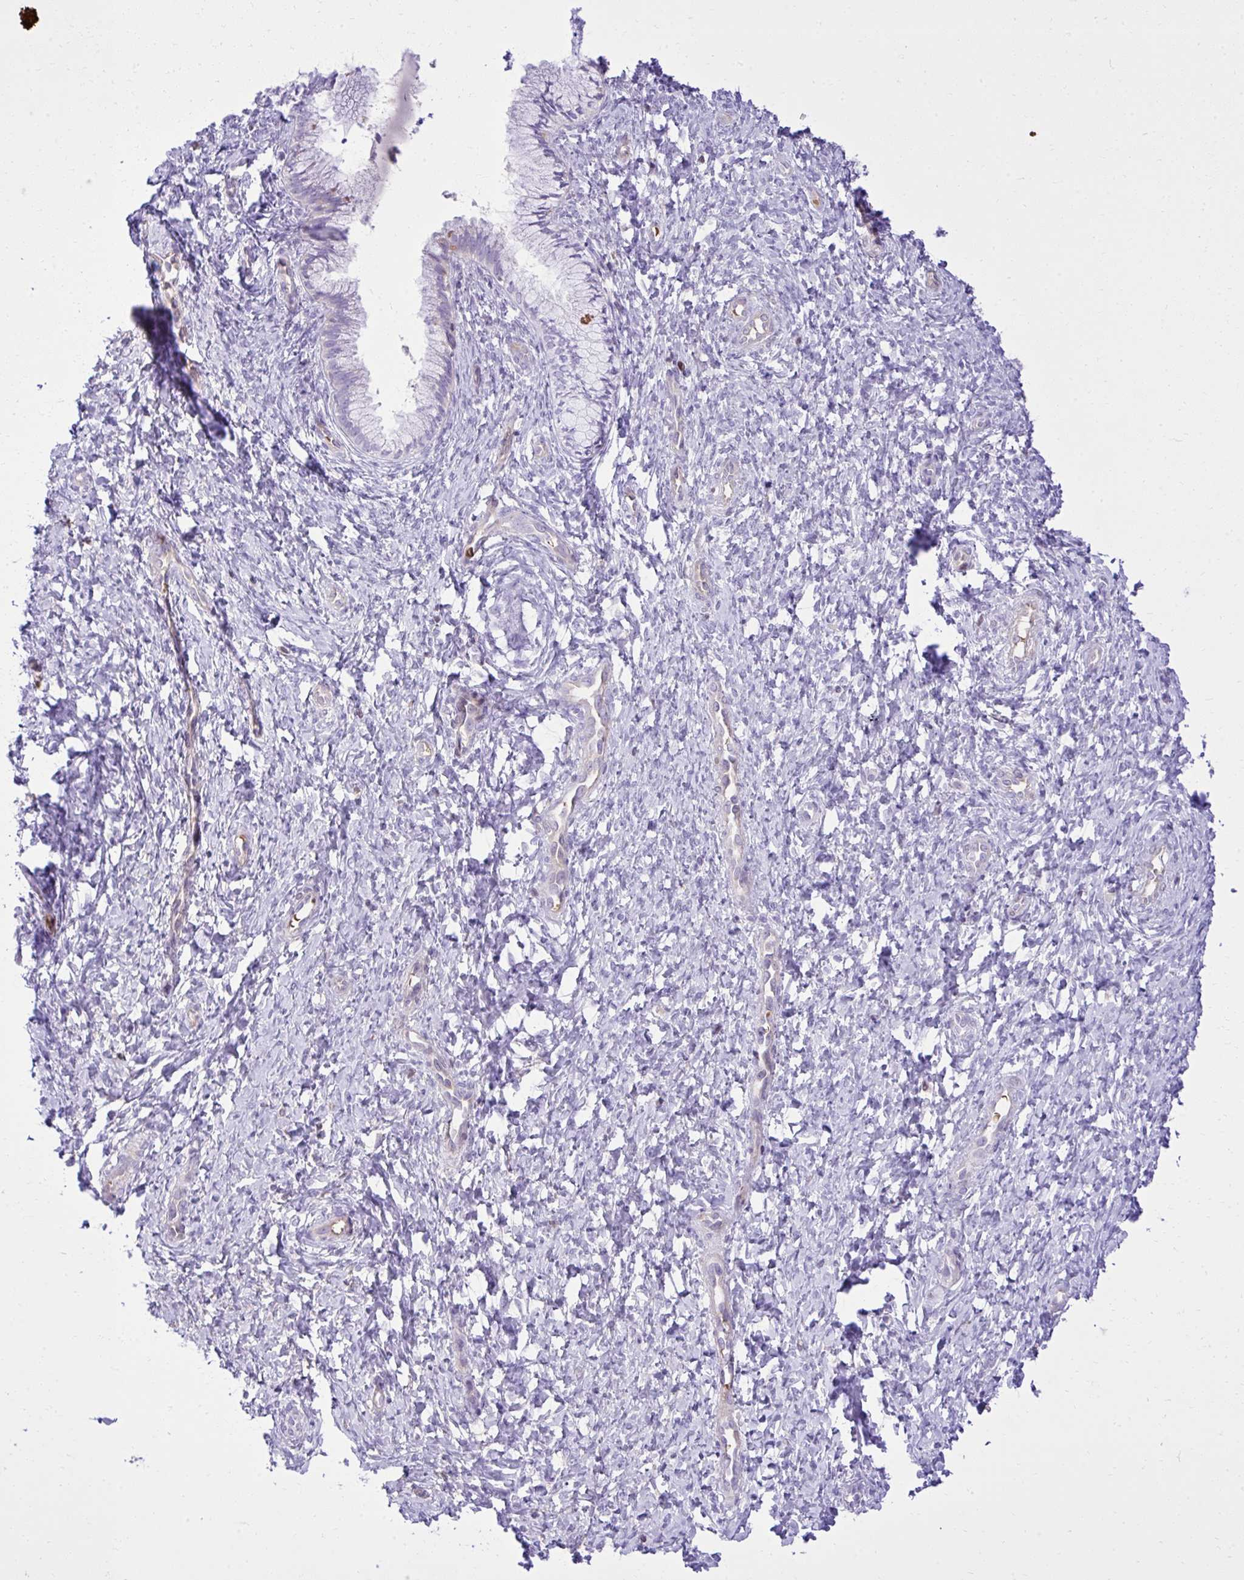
{"staining": {"intensity": "negative", "quantity": "none", "location": "none"}, "tissue": "cervix", "cell_type": "Glandular cells", "image_type": "normal", "snomed": [{"axis": "morphology", "description": "Normal tissue, NOS"}, {"axis": "topography", "description": "Cervix"}], "caption": "This micrograph is of unremarkable cervix stained with immunohistochemistry to label a protein in brown with the nuclei are counter-stained blue. There is no expression in glandular cells.", "gene": "PITPNM3", "patient": {"sex": "female", "age": 37}}